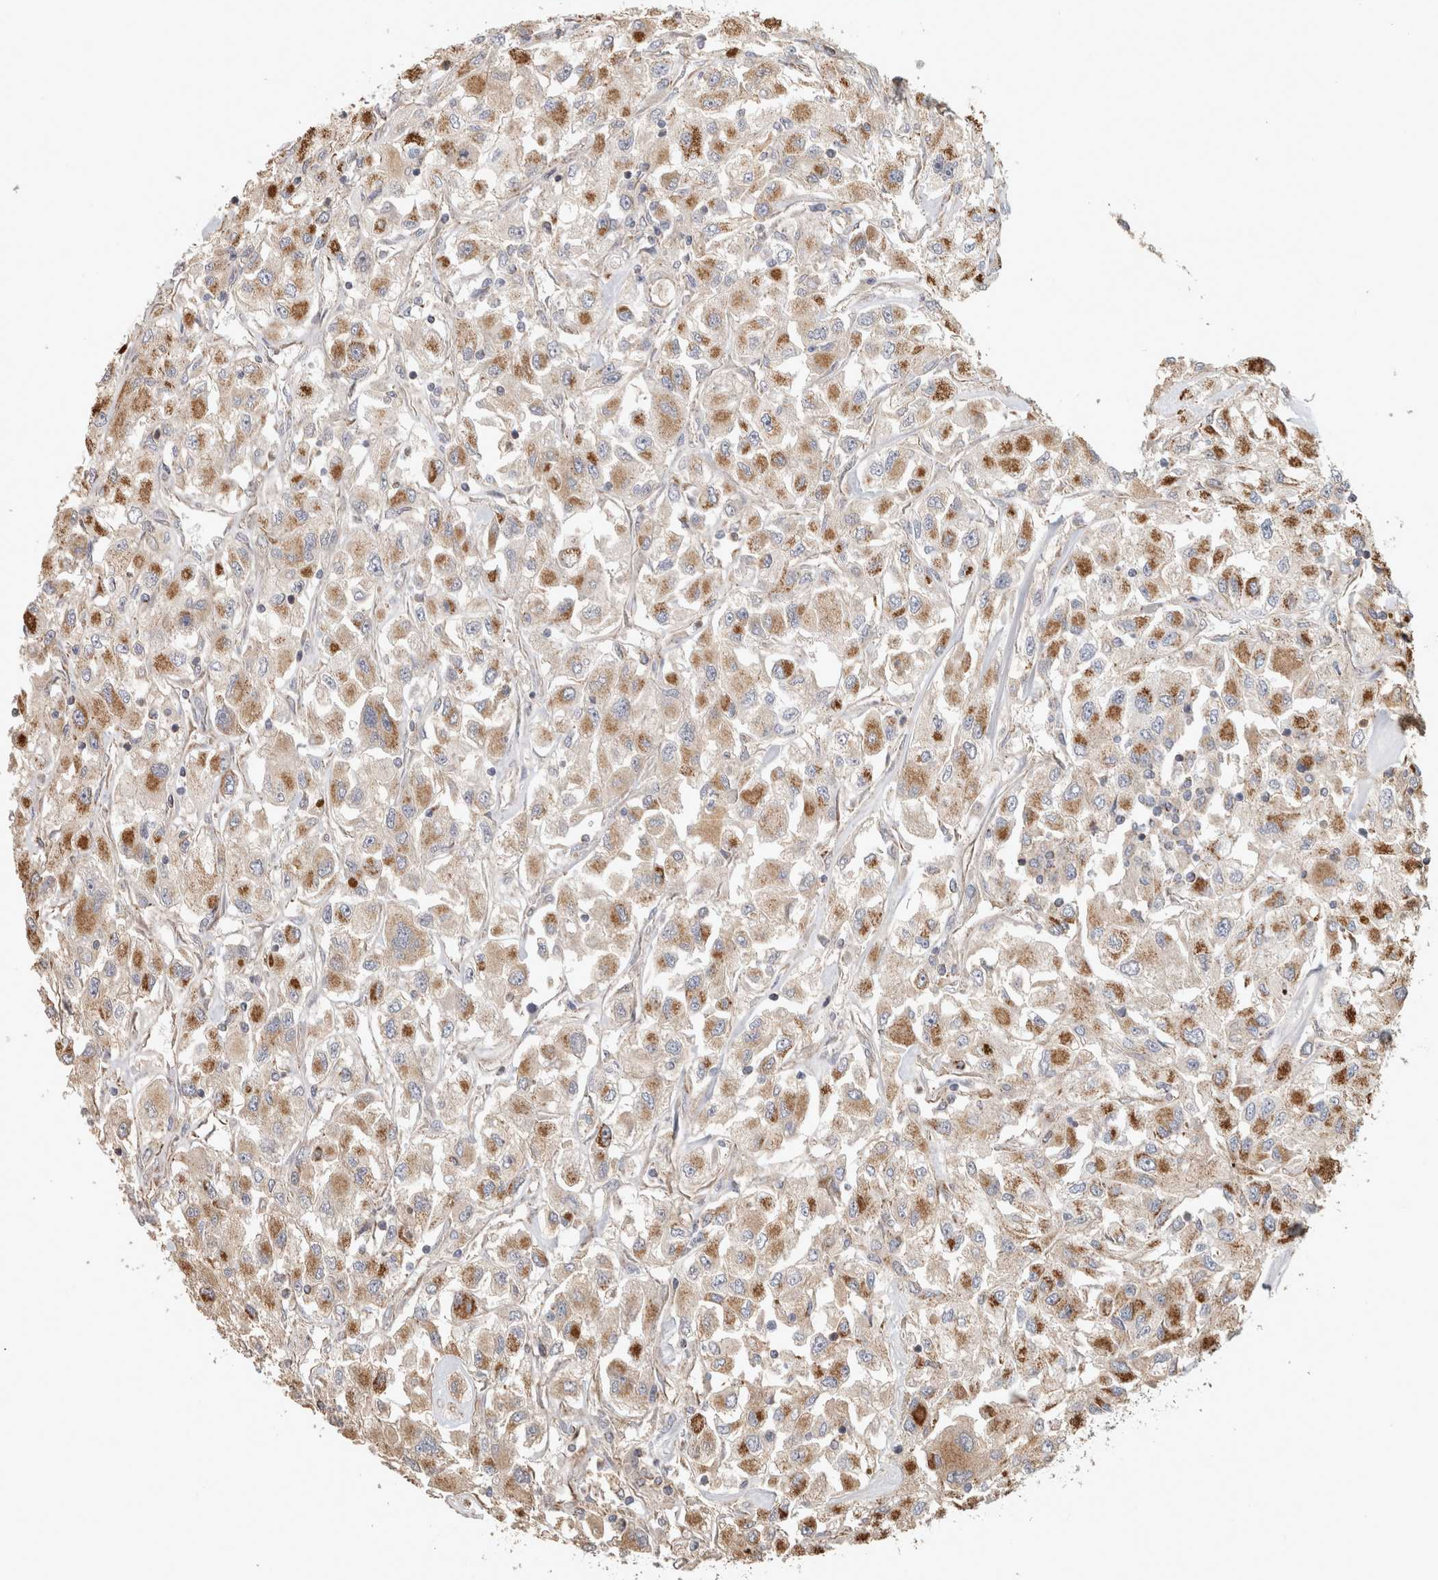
{"staining": {"intensity": "moderate", "quantity": "25%-75%", "location": "cytoplasmic/membranous"}, "tissue": "renal cancer", "cell_type": "Tumor cells", "image_type": "cancer", "snomed": [{"axis": "morphology", "description": "Adenocarcinoma, NOS"}, {"axis": "topography", "description": "Kidney"}], "caption": "Adenocarcinoma (renal) was stained to show a protein in brown. There is medium levels of moderate cytoplasmic/membranous positivity in approximately 25%-75% of tumor cells. The protein is stained brown, and the nuclei are stained in blue (DAB IHC with brightfield microscopy, high magnification).", "gene": "ST8SIA1", "patient": {"sex": "female", "age": 52}}